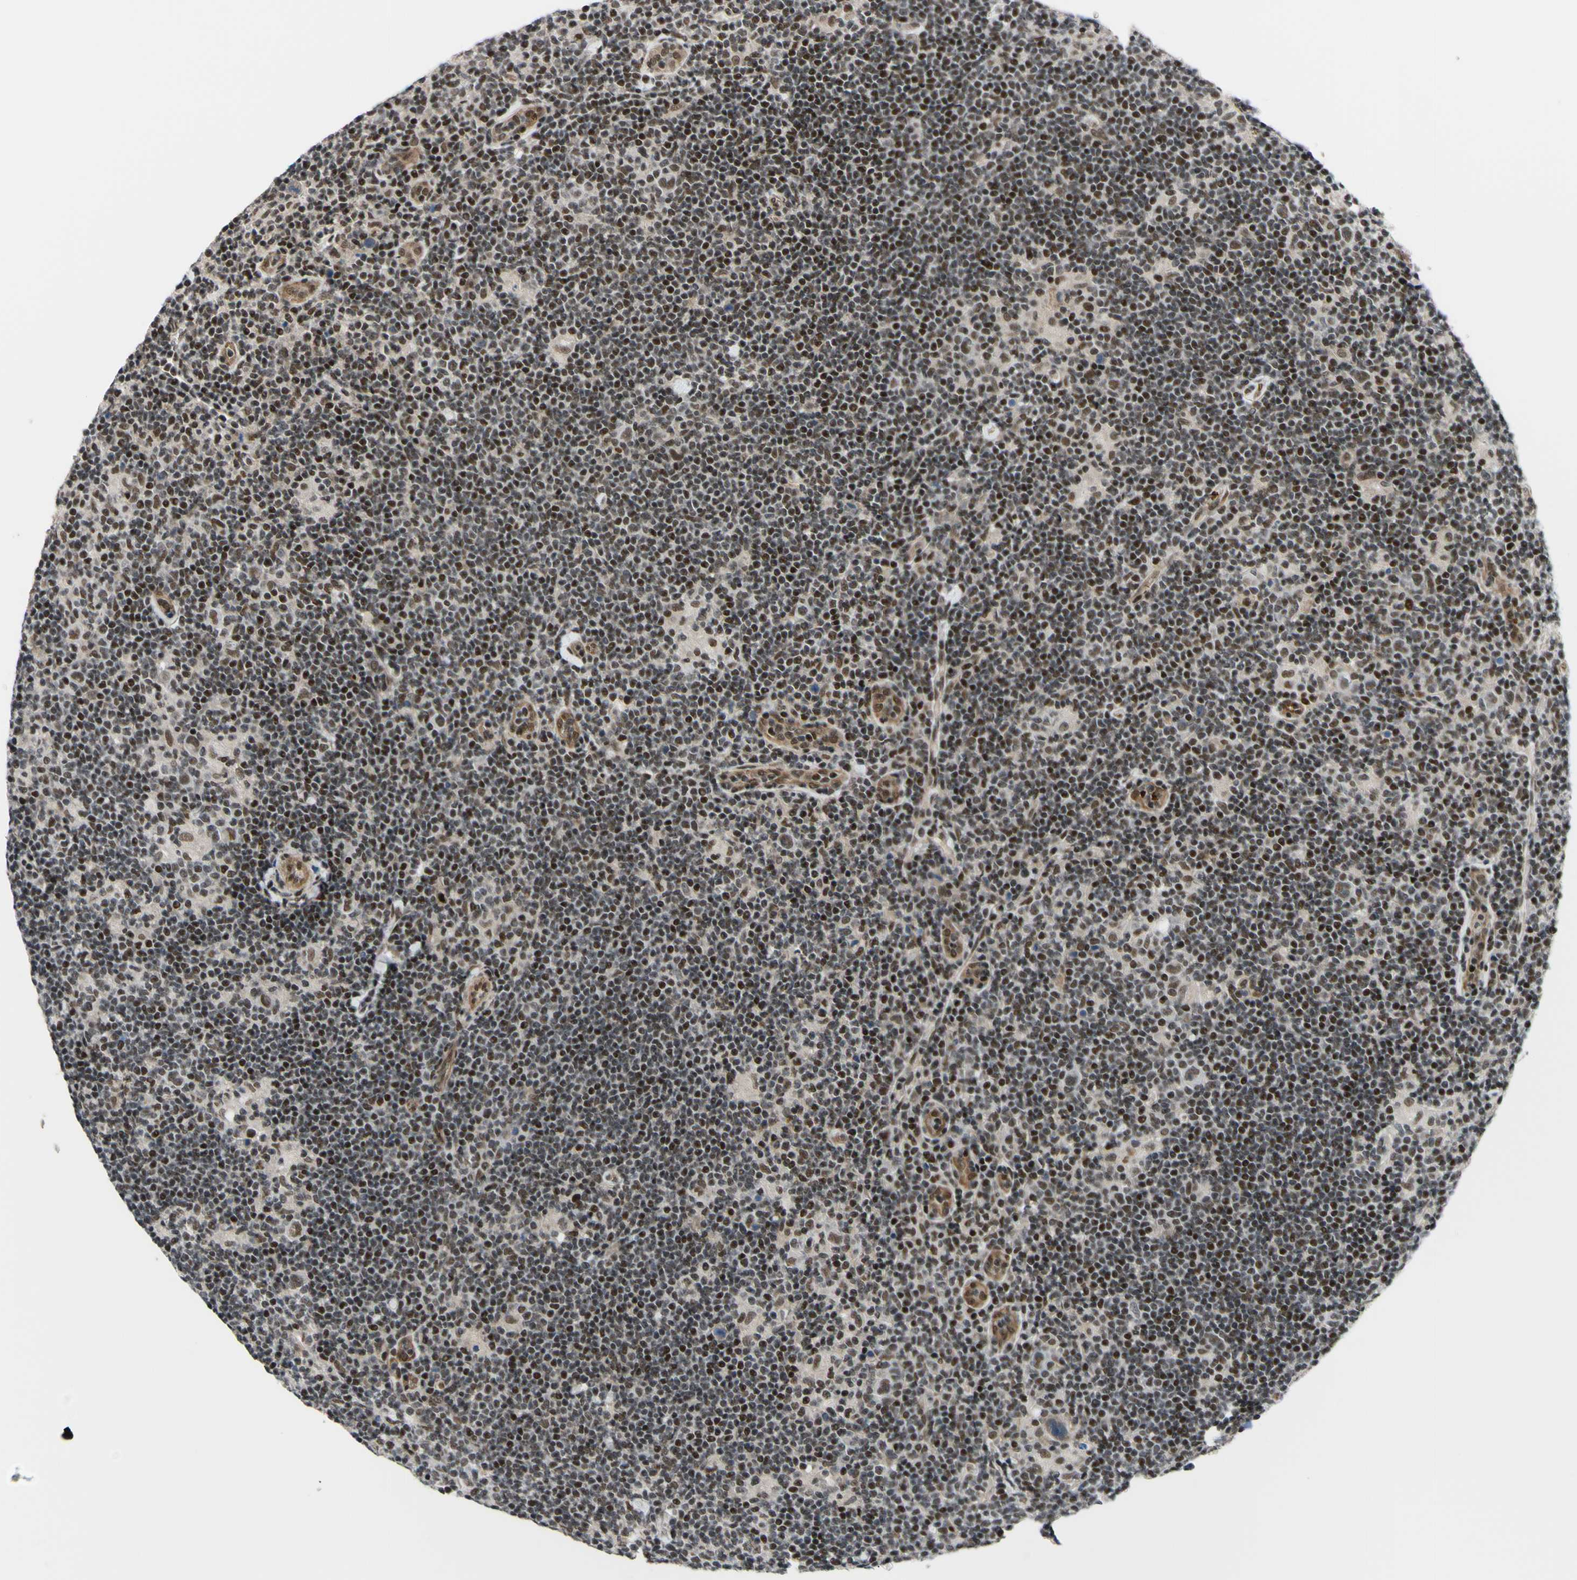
{"staining": {"intensity": "moderate", "quantity": ">75%", "location": "cytoplasmic/membranous,nuclear"}, "tissue": "lymphoma", "cell_type": "Tumor cells", "image_type": "cancer", "snomed": [{"axis": "morphology", "description": "Hodgkin's disease, NOS"}, {"axis": "topography", "description": "Lymph node"}], "caption": "Hodgkin's disease stained for a protein exhibits moderate cytoplasmic/membranous and nuclear positivity in tumor cells.", "gene": "THAP12", "patient": {"sex": "female", "age": 57}}